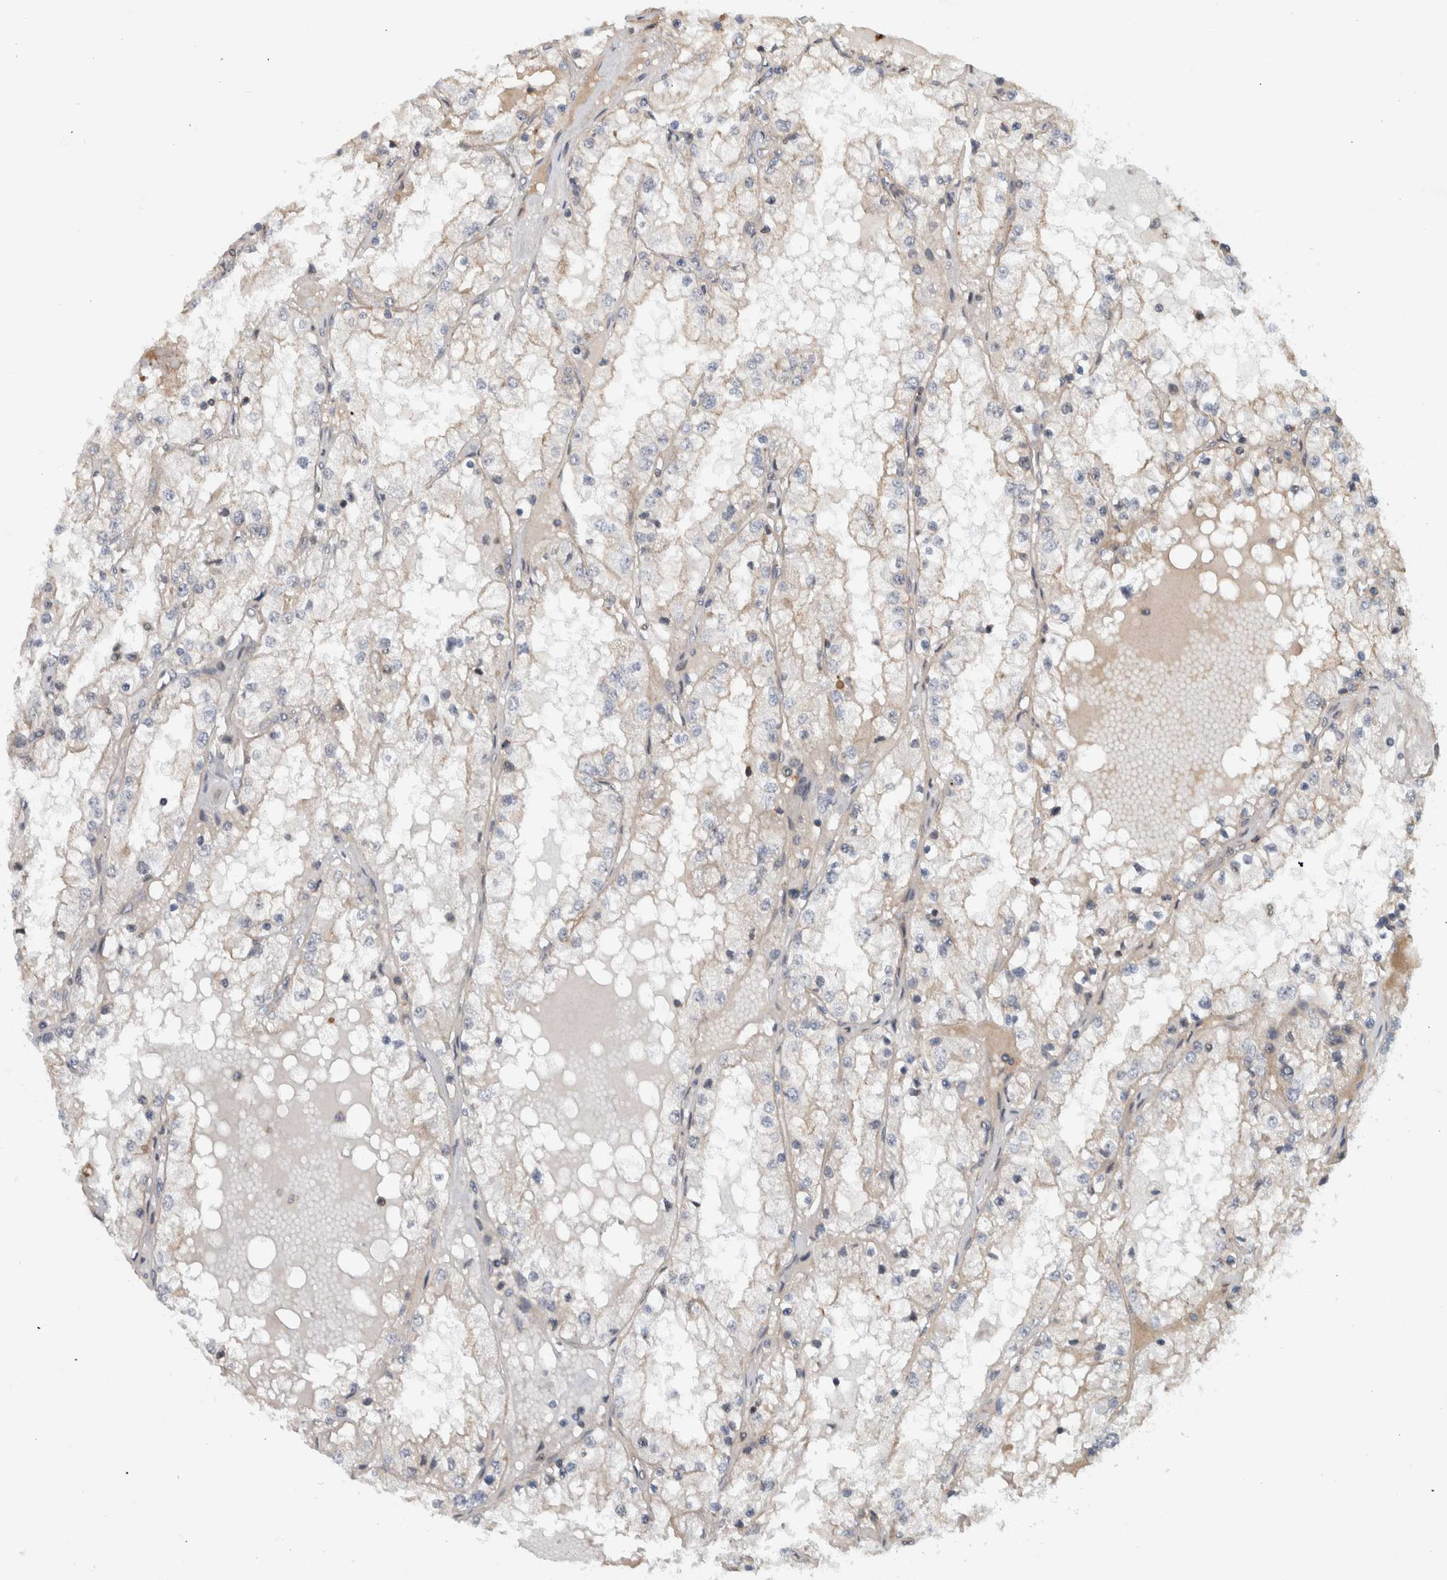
{"staining": {"intensity": "negative", "quantity": "none", "location": "none"}, "tissue": "renal cancer", "cell_type": "Tumor cells", "image_type": "cancer", "snomed": [{"axis": "morphology", "description": "Adenocarcinoma, NOS"}, {"axis": "topography", "description": "Kidney"}], "caption": "IHC photomicrograph of neoplastic tissue: adenocarcinoma (renal) stained with DAB shows no significant protein expression in tumor cells.", "gene": "MSL1", "patient": {"sex": "male", "age": 68}}